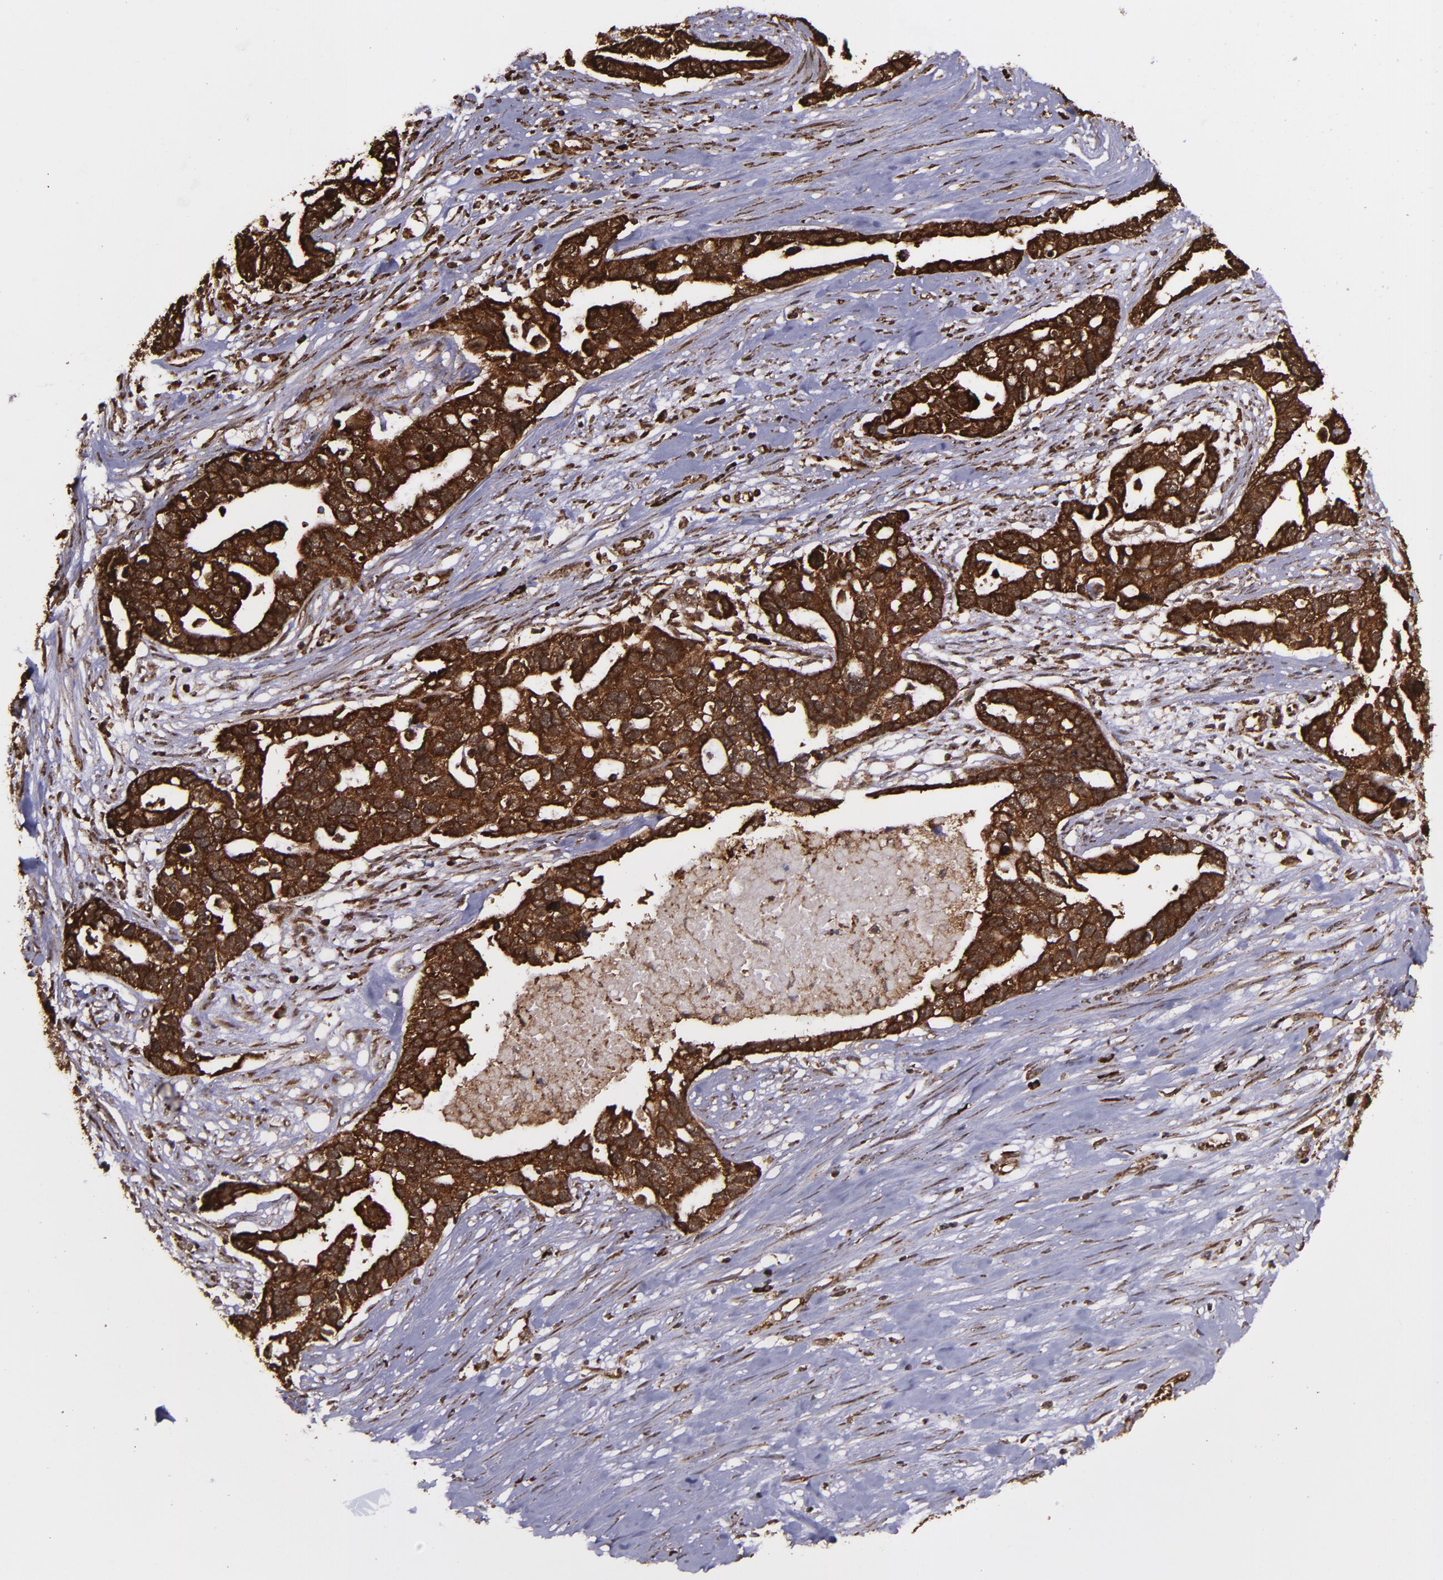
{"staining": {"intensity": "strong", "quantity": ">75%", "location": "cytoplasmic/membranous,nuclear"}, "tissue": "ovarian cancer", "cell_type": "Tumor cells", "image_type": "cancer", "snomed": [{"axis": "morphology", "description": "Cystadenocarcinoma, serous, NOS"}, {"axis": "topography", "description": "Ovary"}], "caption": "This is a micrograph of IHC staining of serous cystadenocarcinoma (ovarian), which shows strong staining in the cytoplasmic/membranous and nuclear of tumor cells.", "gene": "EIF4ENIF1", "patient": {"sex": "female", "age": 54}}